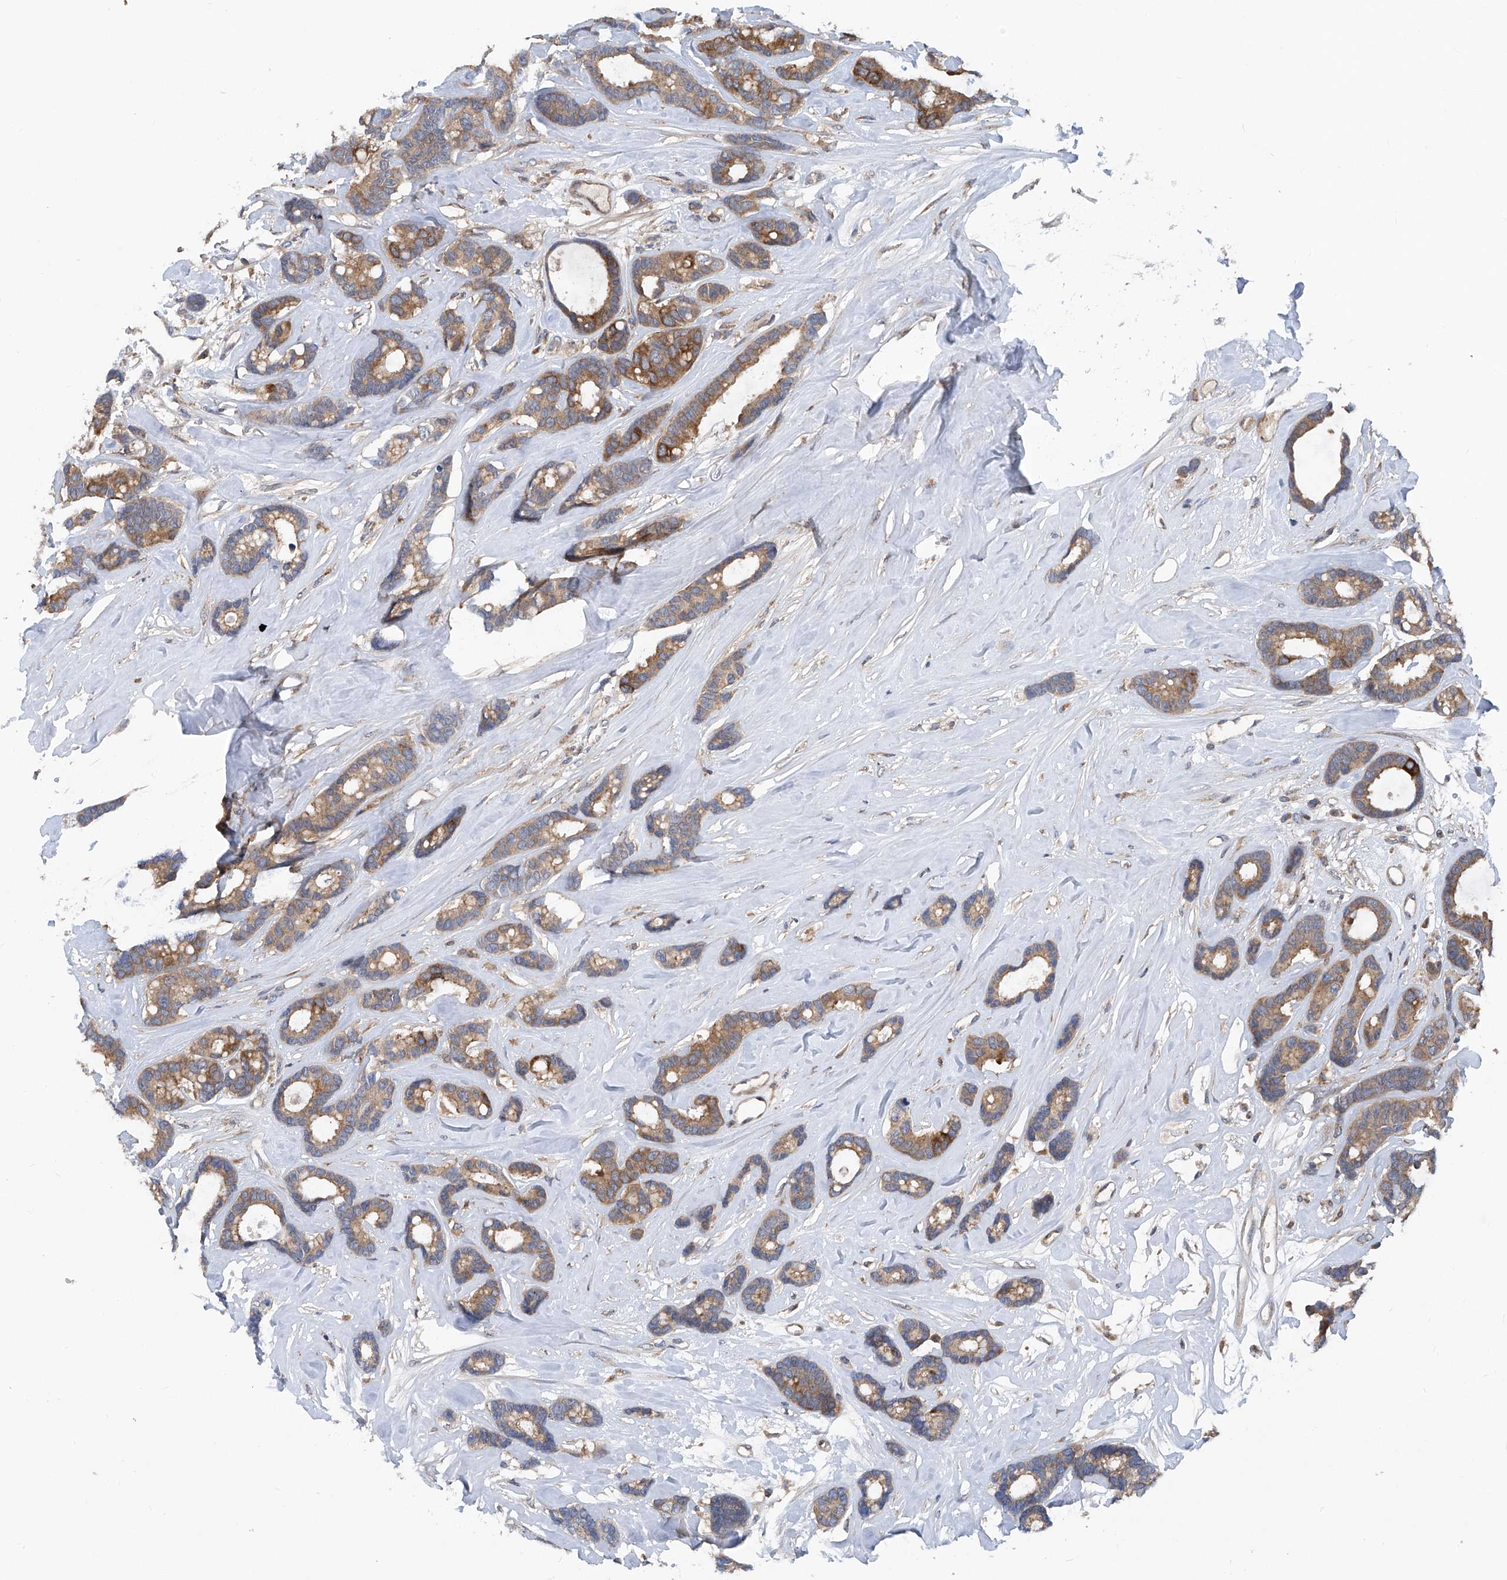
{"staining": {"intensity": "moderate", "quantity": ">75%", "location": "cytoplasmic/membranous"}, "tissue": "breast cancer", "cell_type": "Tumor cells", "image_type": "cancer", "snomed": [{"axis": "morphology", "description": "Duct carcinoma"}, {"axis": "topography", "description": "Breast"}], "caption": "There is medium levels of moderate cytoplasmic/membranous positivity in tumor cells of breast invasive ductal carcinoma, as demonstrated by immunohistochemical staining (brown color).", "gene": "TRIM38", "patient": {"sex": "female", "age": 87}}